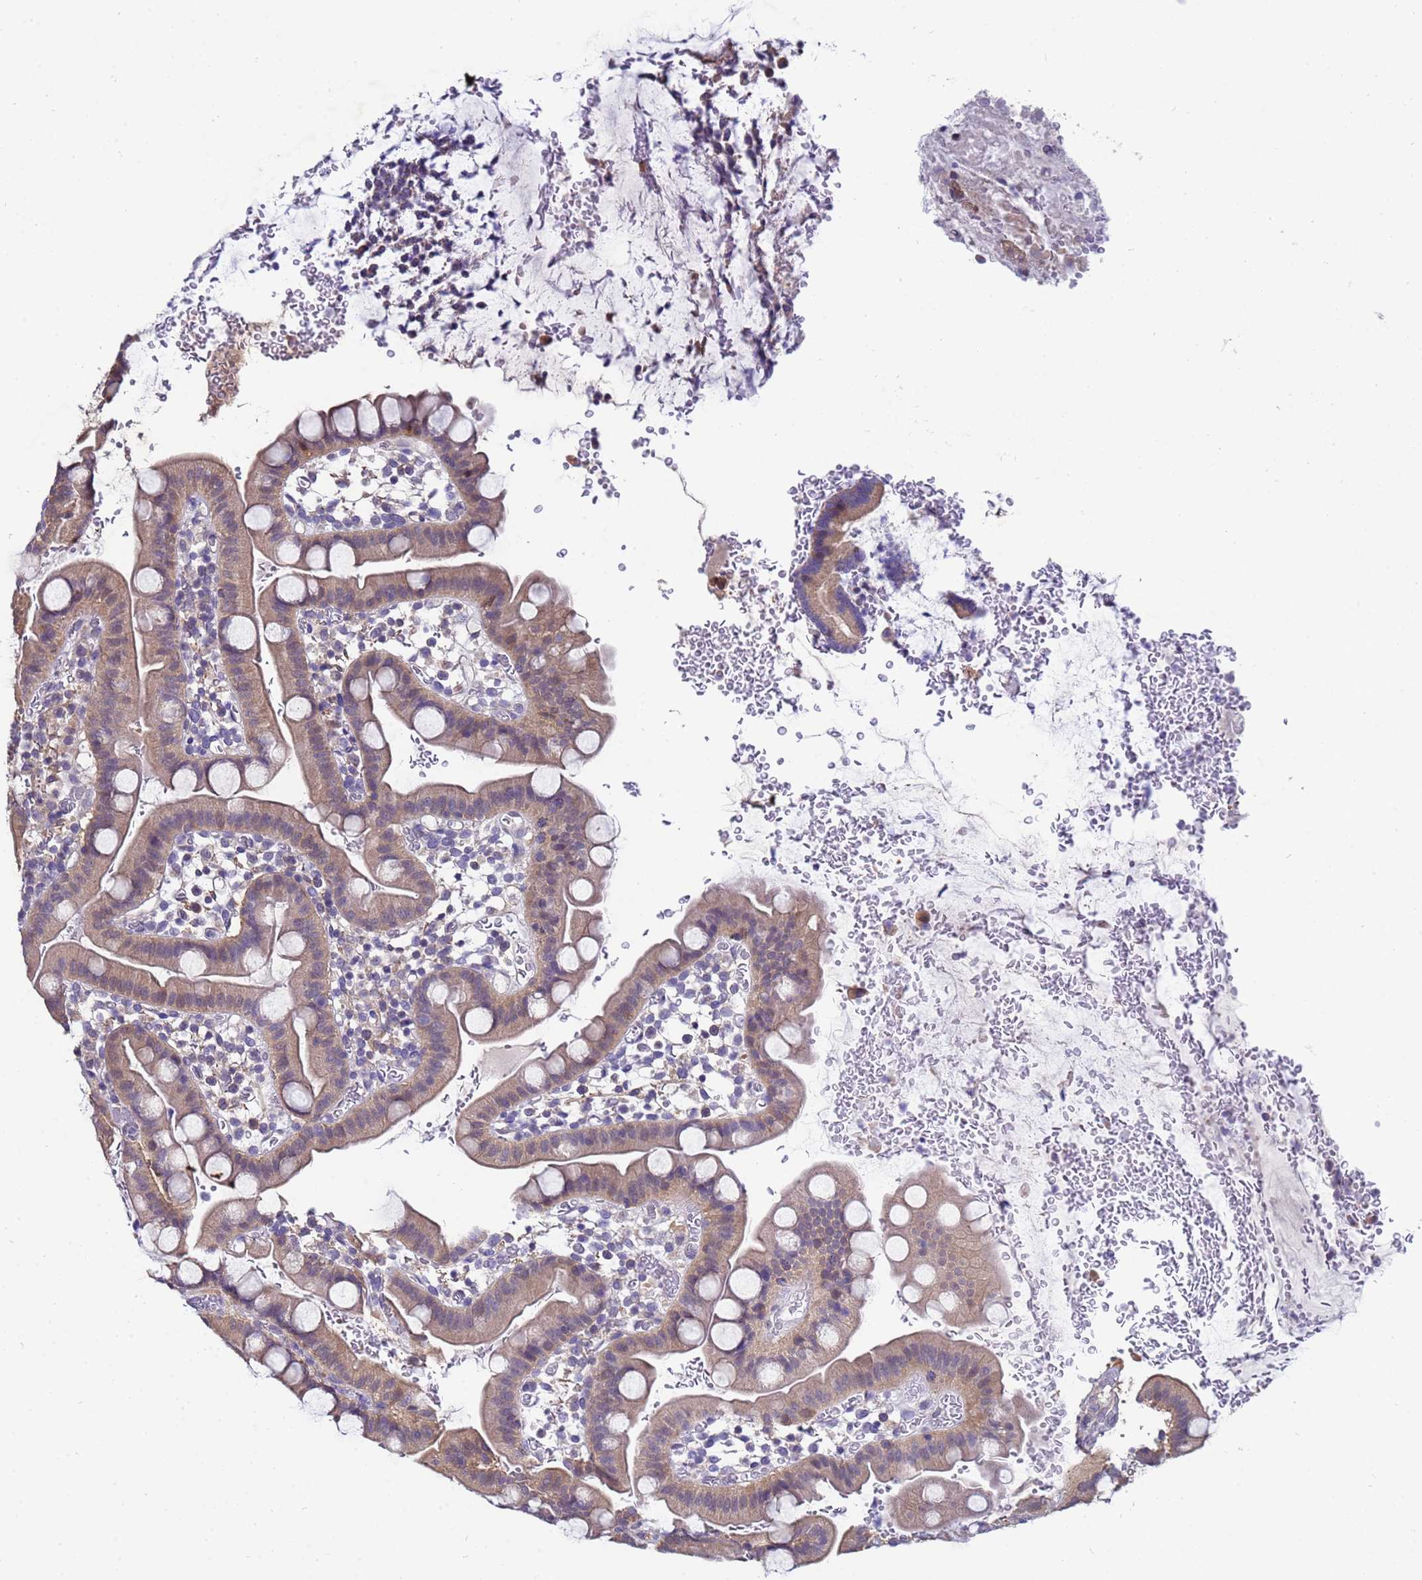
{"staining": {"intensity": "moderate", "quantity": ">75%", "location": "cytoplasmic/membranous"}, "tissue": "small intestine", "cell_type": "Glandular cells", "image_type": "normal", "snomed": [{"axis": "morphology", "description": "Normal tissue, NOS"}, {"axis": "topography", "description": "Stomach, upper"}, {"axis": "topography", "description": "Stomach, lower"}, {"axis": "topography", "description": "Small intestine"}], "caption": "A high-resolution image shows immunohistochemistry (IHC) staining of benign small intestine, which exhibits moderate cytoplasmic/membranous expression in about >75% of glandular cells.", "gene": "NAXE", "patient": {"sex": "male", "age": 68}}